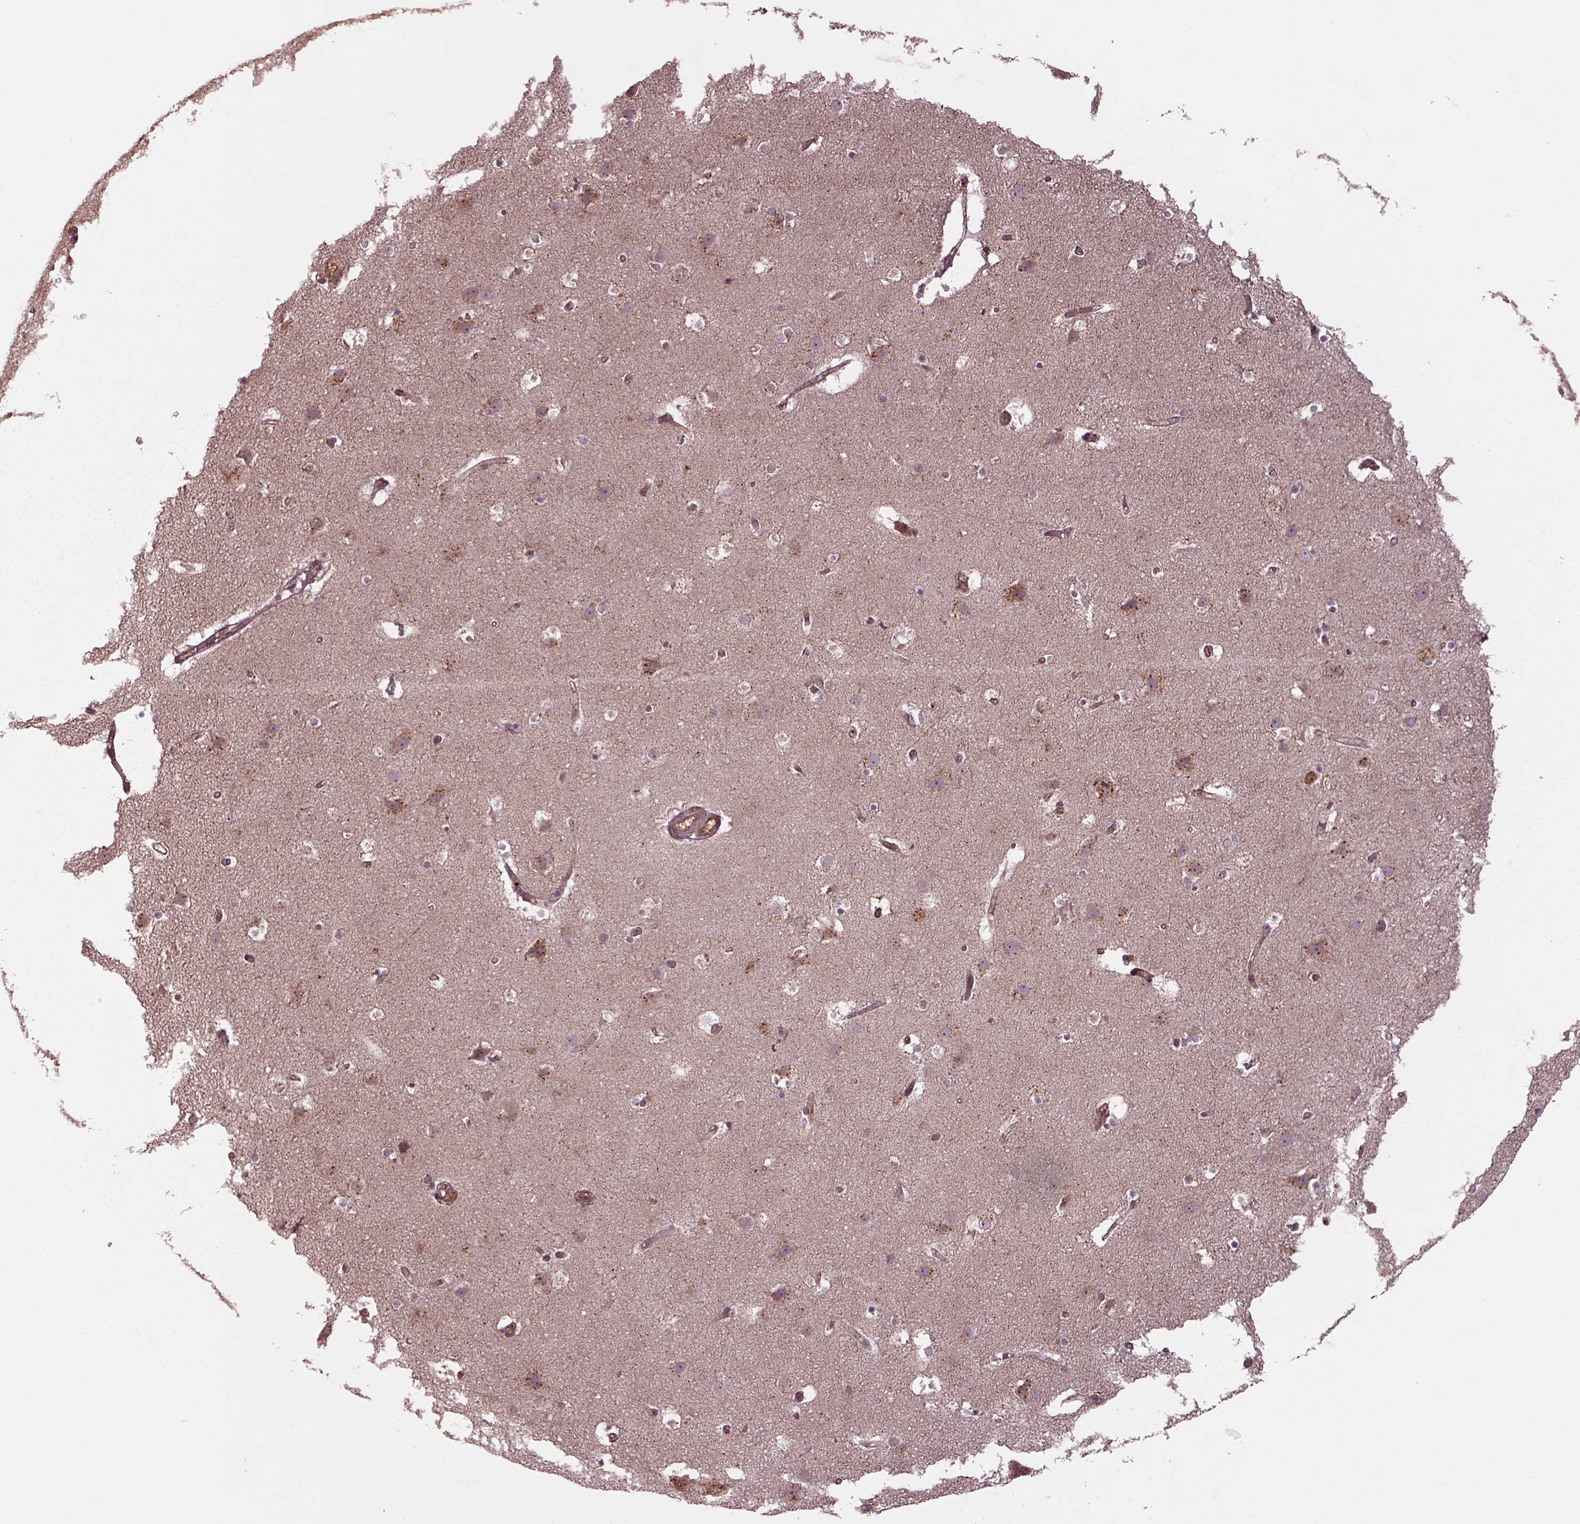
{"staining": {"intensity": "moderate", "quantity": ">75%", "location": "cytoplasmic/membranous"}, "tissue": "cerebral cortex", "cell_type": "Endothelial cells", "image_type": "normal", "snomed": [{"axis": "morphology", "description": "Normal tissue, NOS"}, {"axis": "topography", "description": "Cerebral cortex"}], "caption": "Protein staining shows moderate cytoplasmic/membranous expression in approximately >75% of endothelial cells in benign cerebral cortex. (DAB (3,3'-diaminobenzidine) = brown stain, brightfield microscopy at high magnification).", "gene": "CHMP3", "patient": {"sex": "female", "age": 52}}